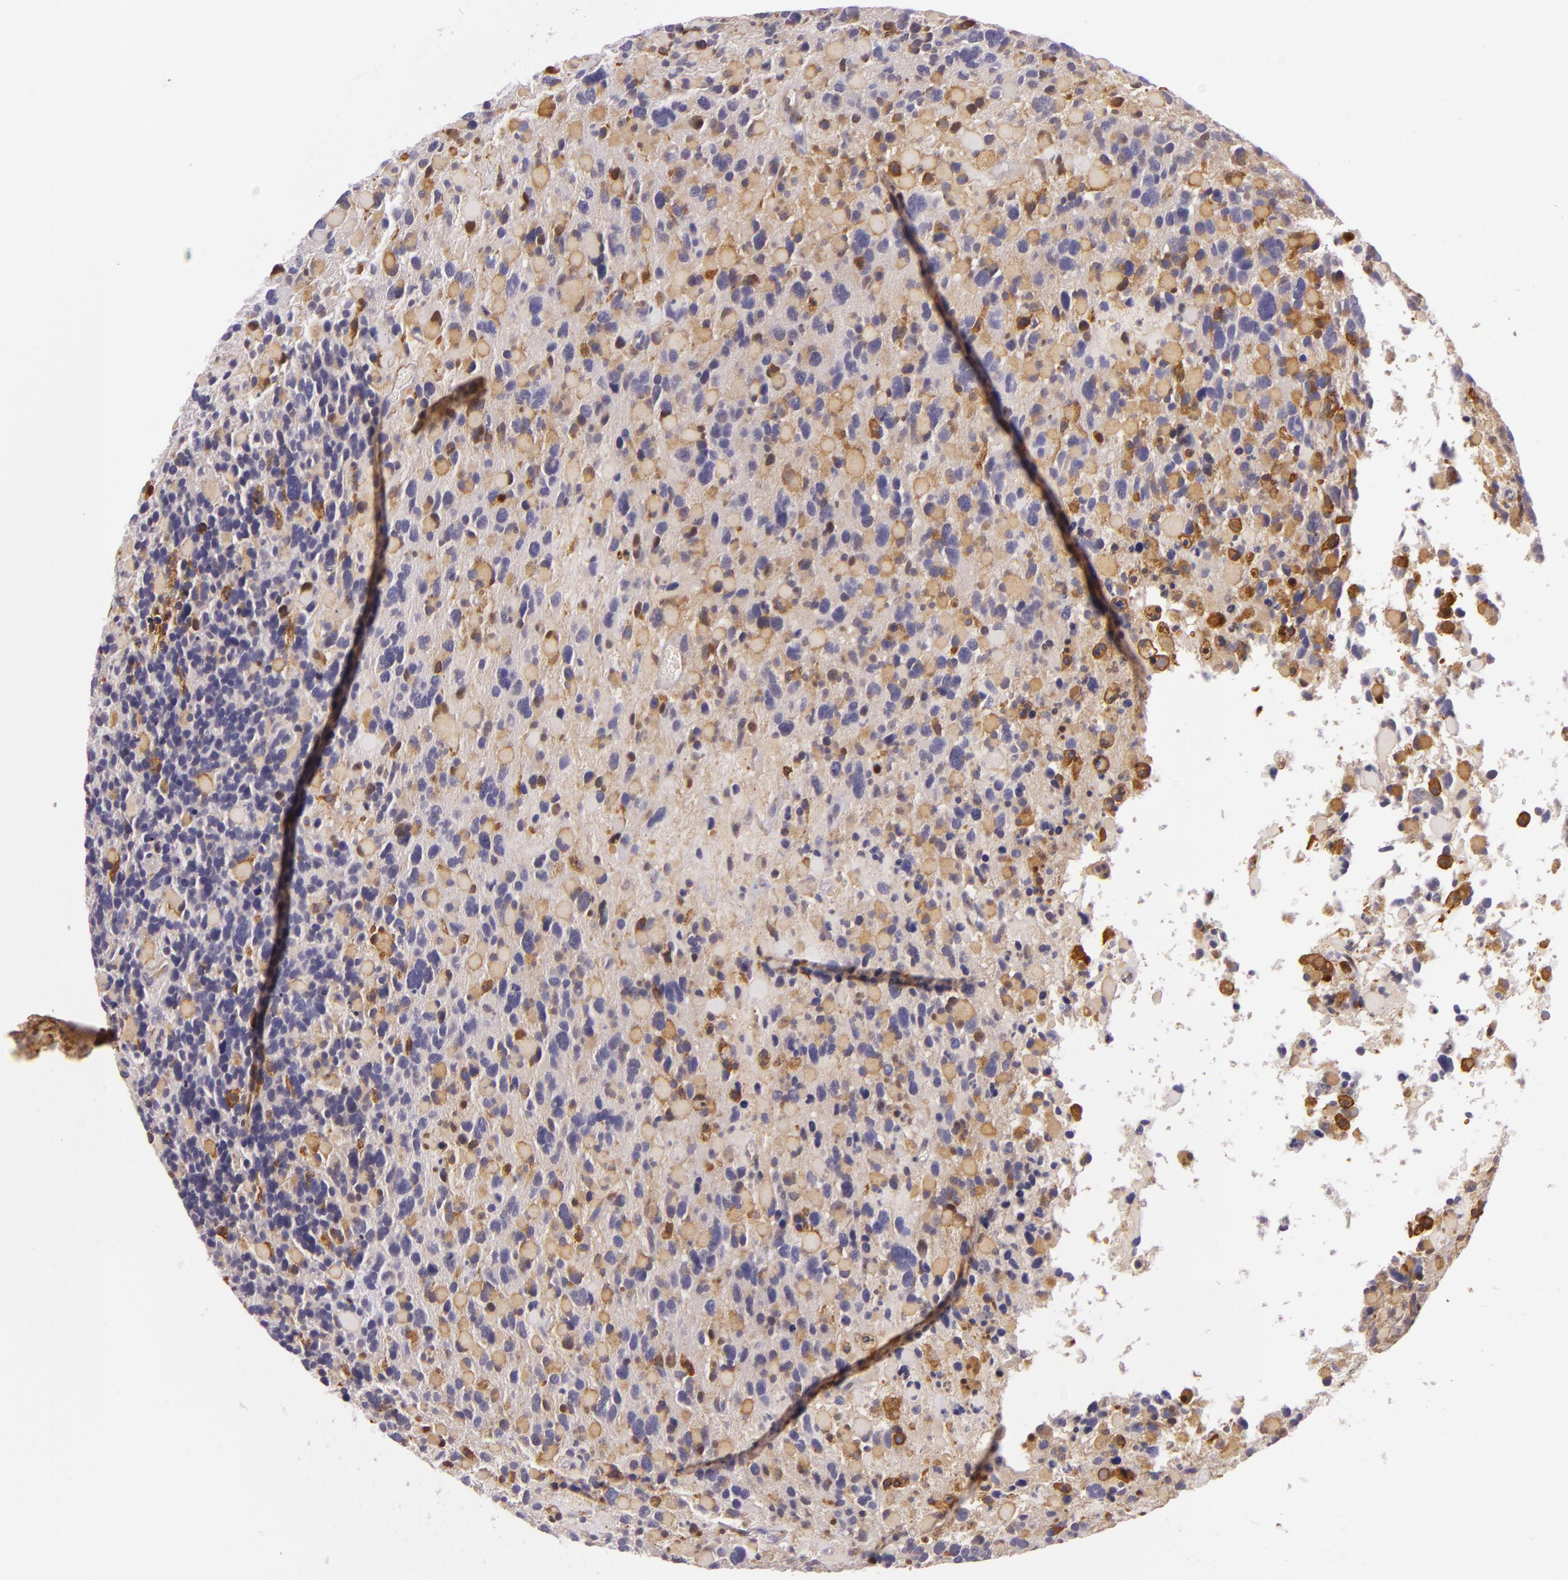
{"staining": {"intensity": "moderate", "quantity": ">75%", "location": "cytoplasmic/membranous"}, "tissue": "glioma", "cell_type": "Tumor cells", "image_type": "cancer", "snomed": [{"axis": "morphology", "description": "Glioma, malignant, High grade"}, {"axis": "topography", "description": "Brain"}], "caption": "The image shows a brown stain indicating the presence of a protein in the cytoplasmic/membranous of tumor cells in glioma.", "gene": "TLN1", "patient": {"sex": "female", "age": 37}}